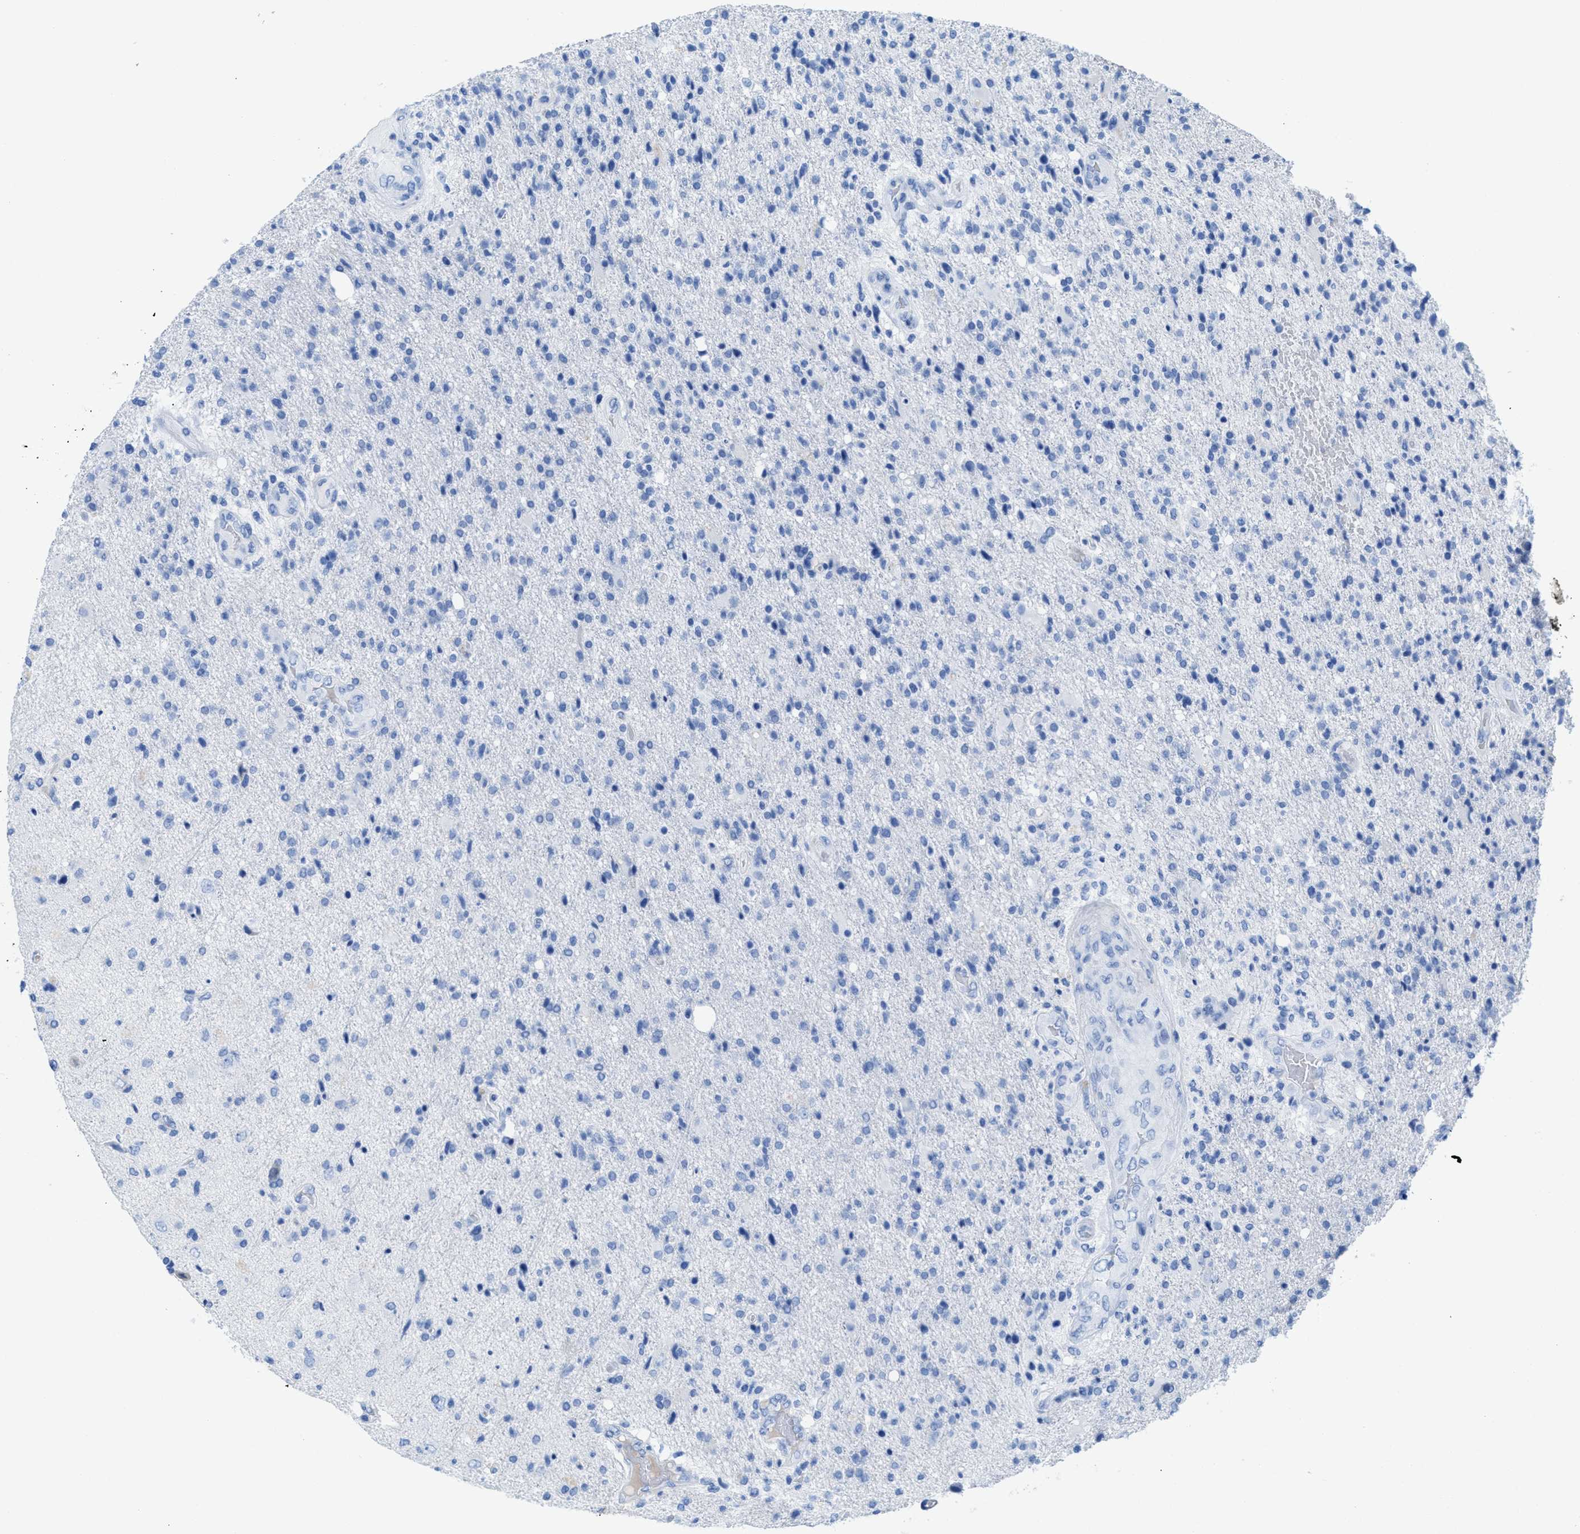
{"staining": {"intensity": "negative", "quantity": "none", "location": "none"}, "tissue": "glioma", "cell_type": "Tumor cells", "image_type": "cancer", "snomed": [{"axis": "morphology", "description": "Glioma, malignant, High grade"}, {"axis": "topography", "description": "Brain"}], "caption": "Immunohistochemistry image of glioma stained for a protein (brown), which shows no expression in tumor cells.", "gene": "ANKFN1", "patient": {"sex": "male", "age": 72}}